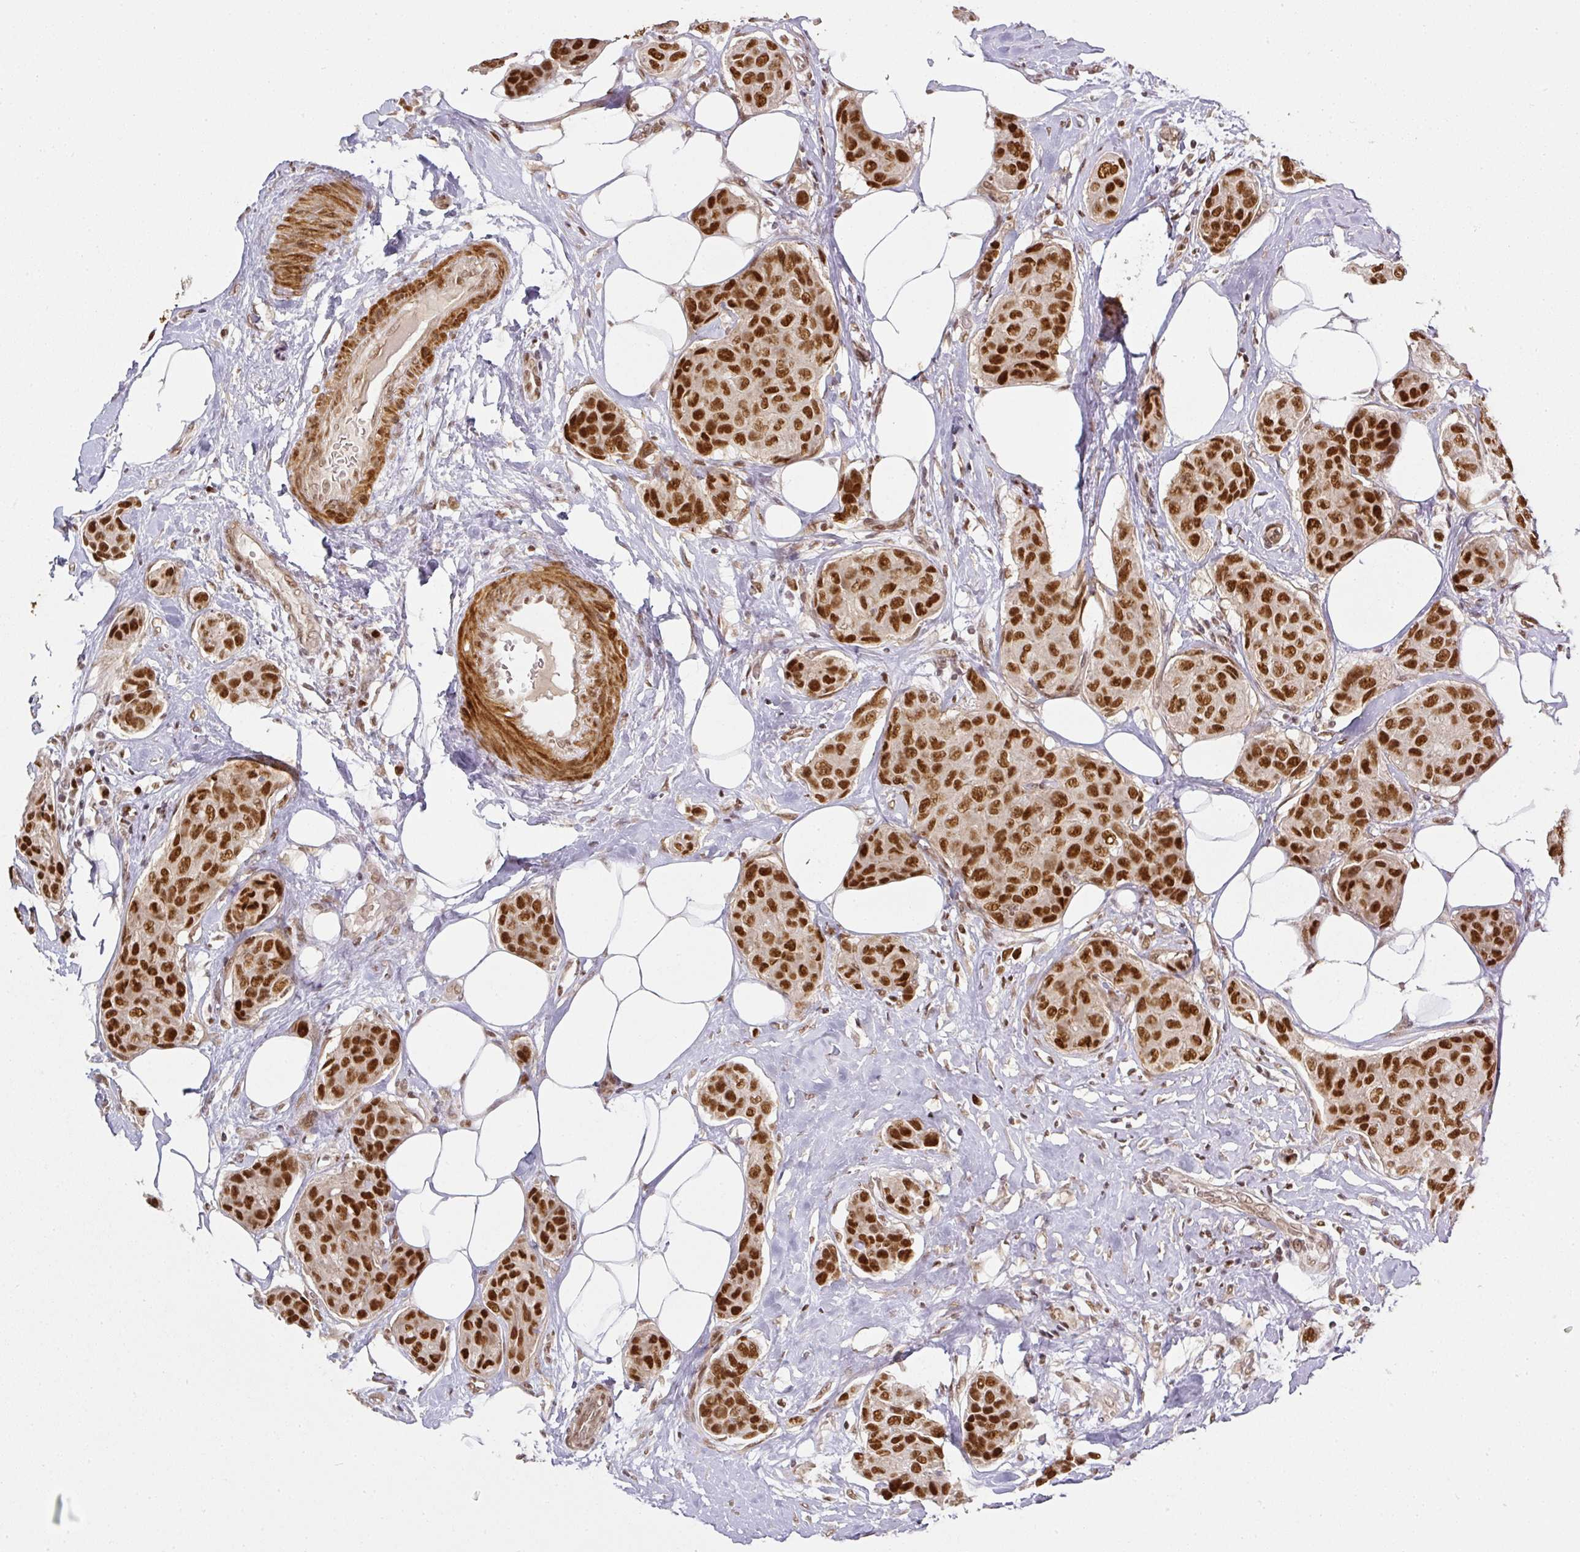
{"staining": {"intensity": "strong", "quantity": ">75%", "location": "nuclear"}, "tissue": "breast cancer", "cell_type": "Tumor cells", "image_type": "cancer", "snomed": [{"axis": "morphology", "description": "Duct carcinoma"}, {"axis": "topography", "description": "Breast"}, {"axis": "topography", "description": "Lymph node"}], "caption": "Breast infiltrating ductal carcinoma was stained to show a protein in brown. There is high levels of strong nuclear expression in about >75% of tumor cells.", "gene": "GPRIN2", "patient": {"sex": "female", "age": 80}}